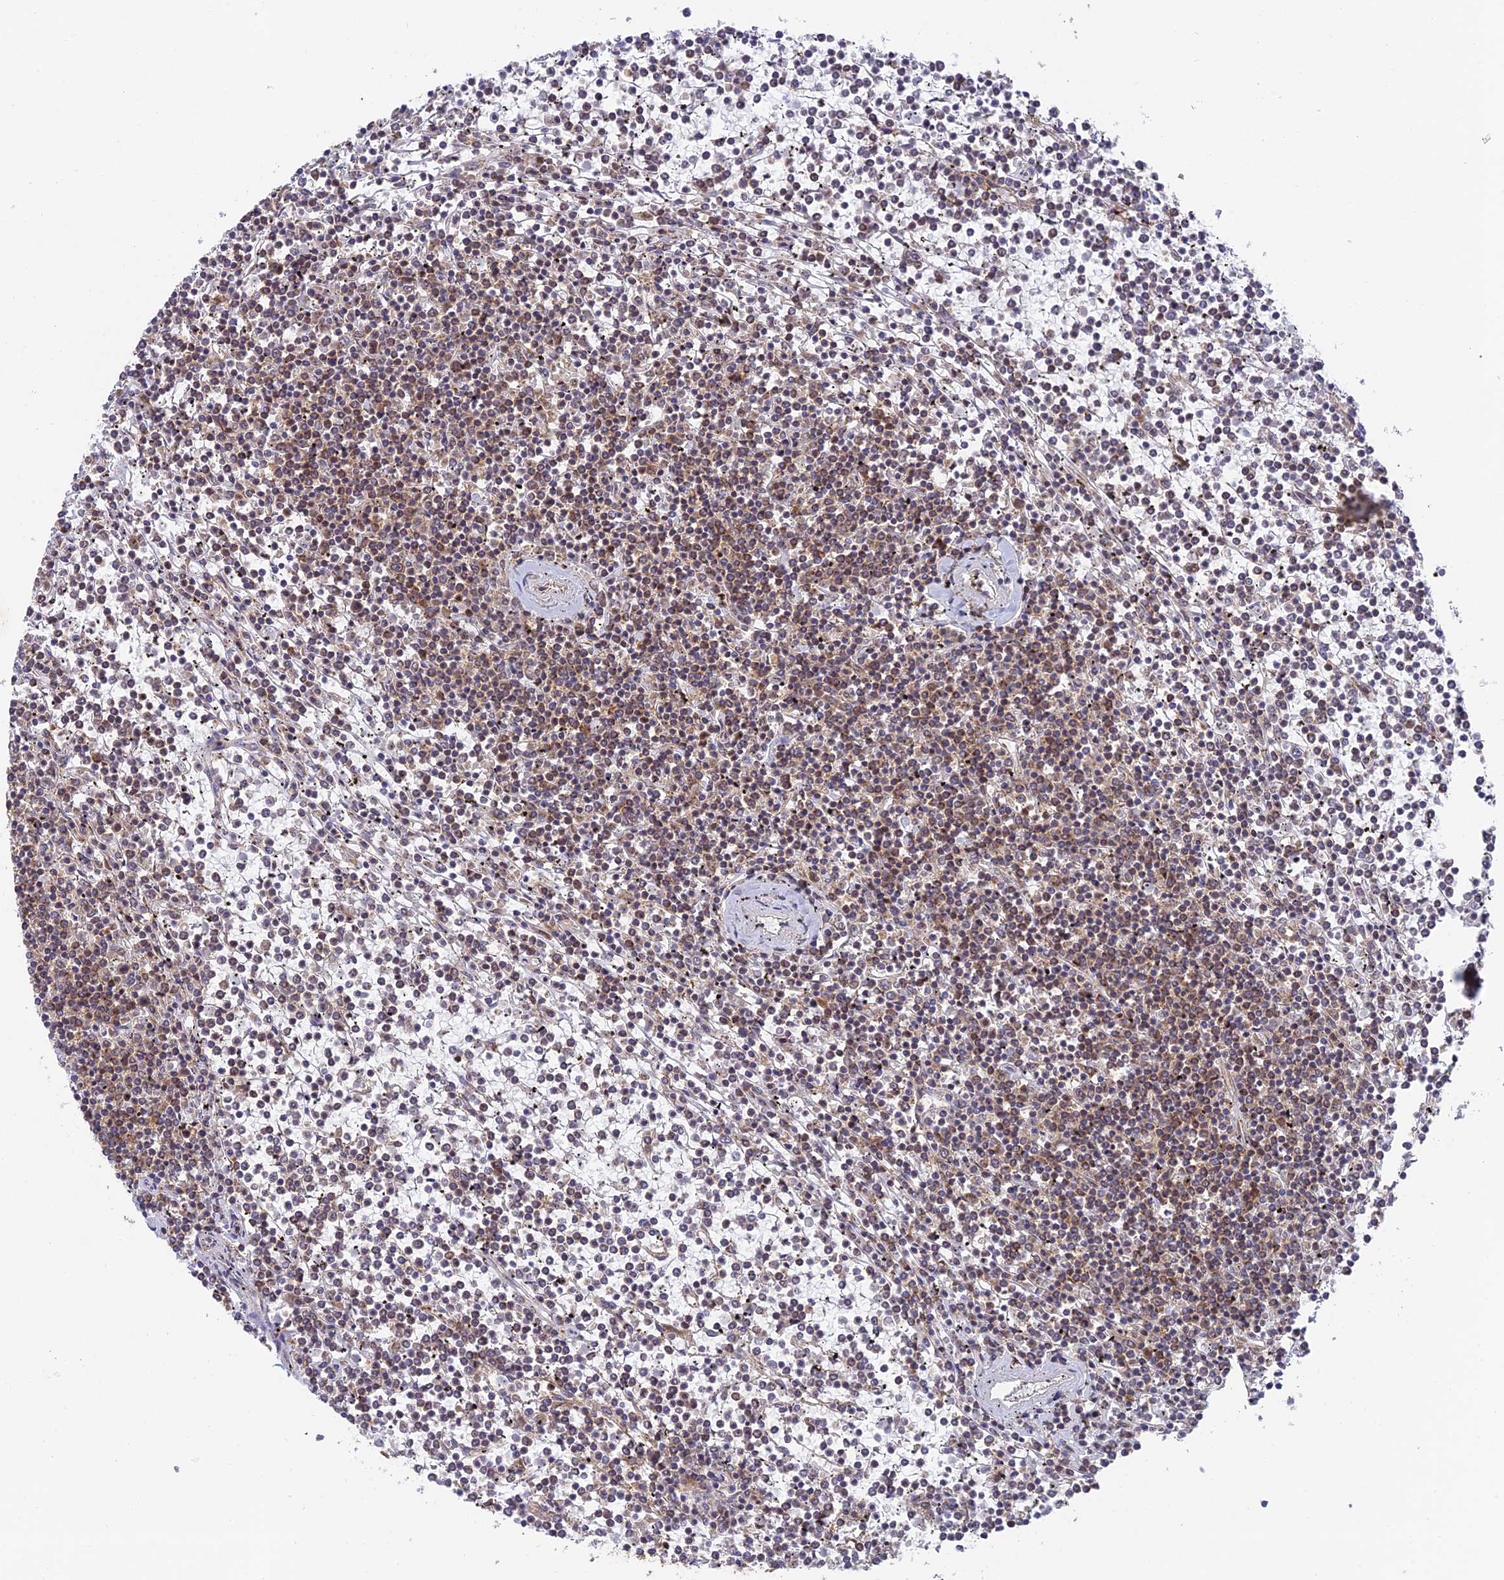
{"staining": {"intensity": "weak", "quantity": "25%-75%", "location": "cytoplasmic/membranous"}, "tissue": "lymphoma", "cell_type": "Tumor cells", "image_type": "cancer", "snomed": [{"axis": "morphology", "description": "Malignant lymphoma, non-Hodgkin's type, Low grade"}, {"axis": "topography", "description": "Spleen"}], "caption": "Human lymphoma stained for a protein (brown) reveals weak cytoplasmic/membranous positive staining in about 25%-75% of tumor cells.", "gene": "GOLGA3", "patient": {"sex": "female", "age": 19}}